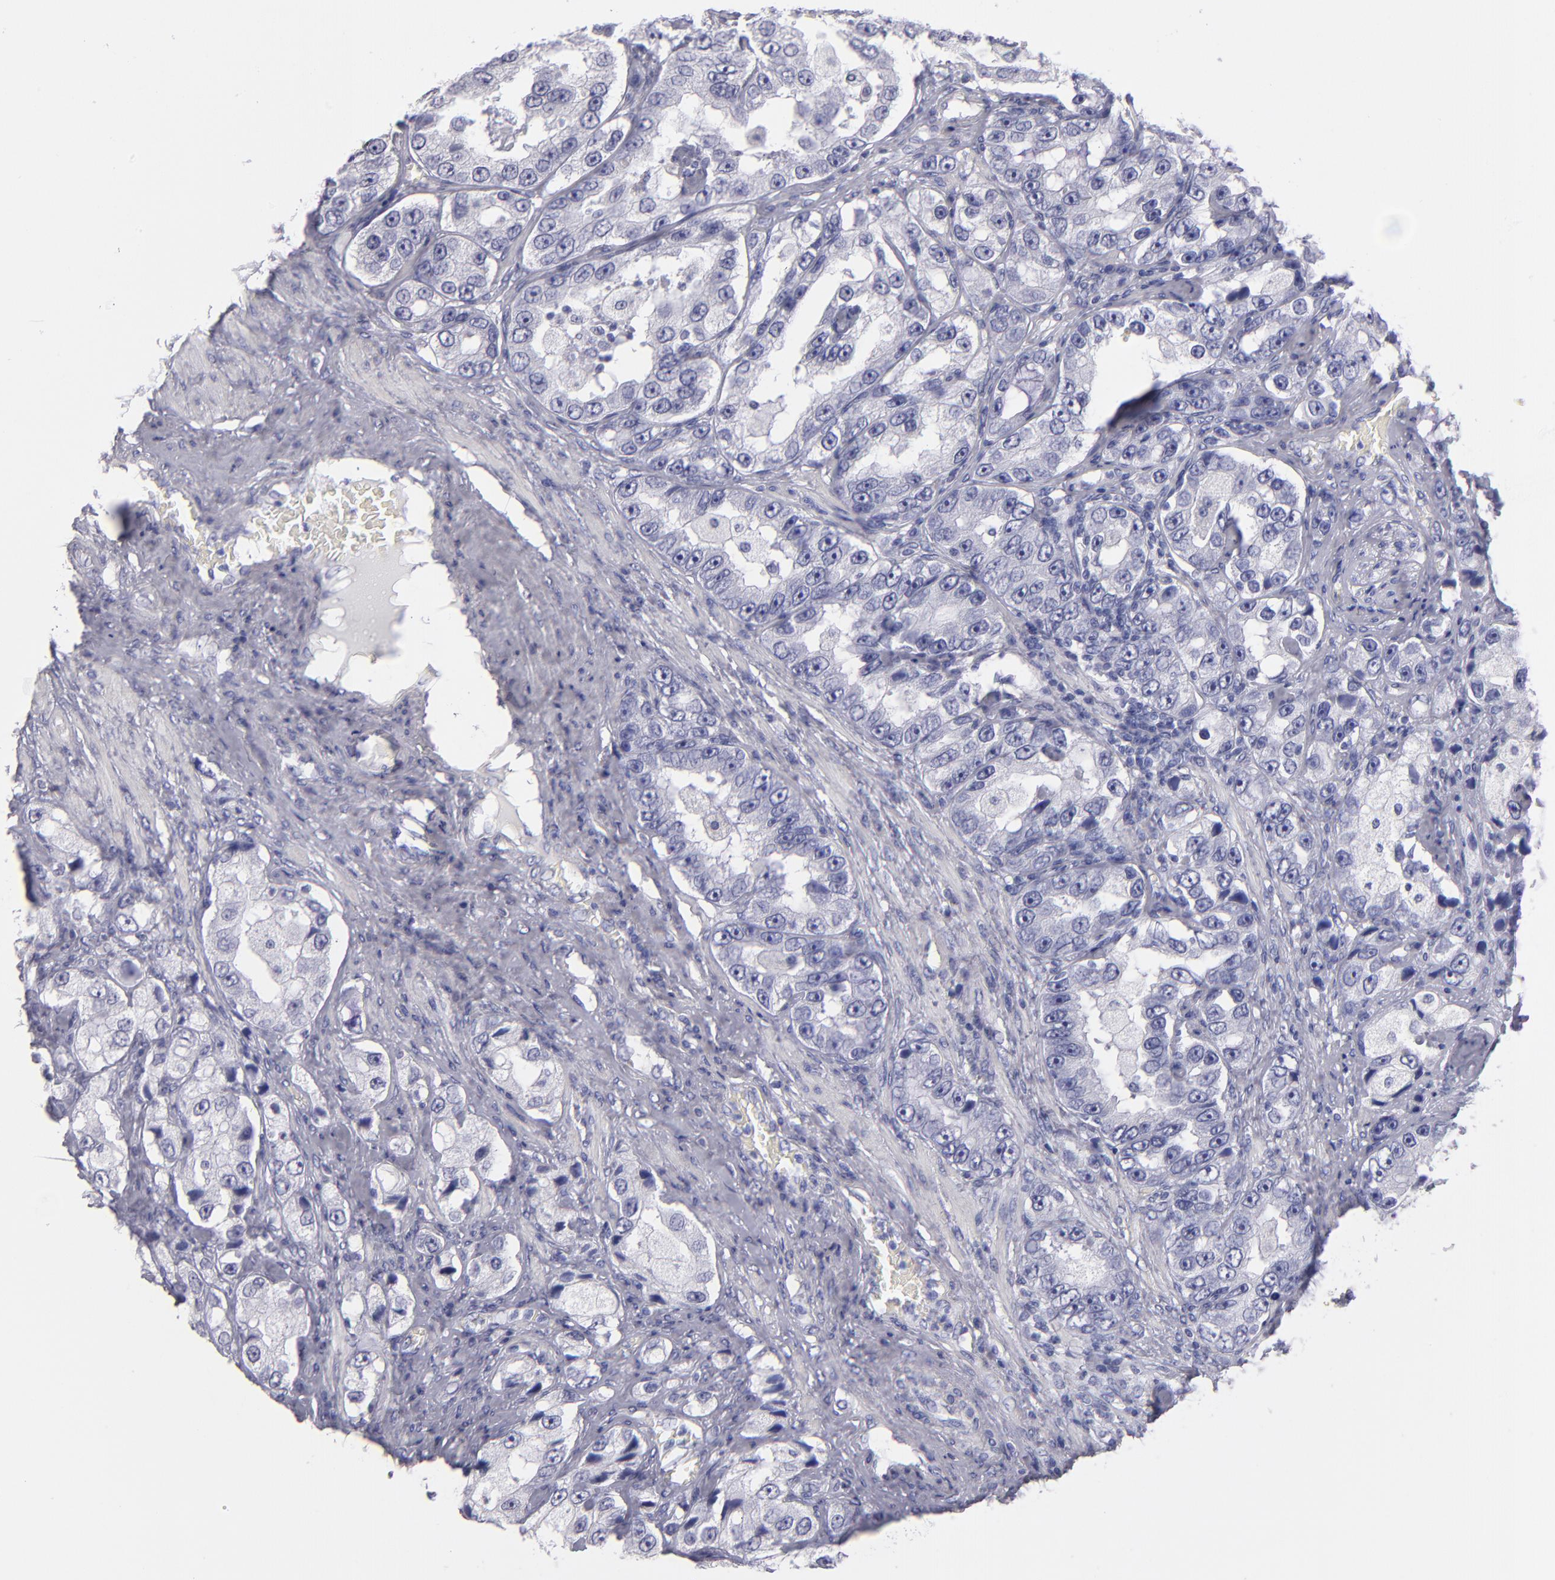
{"staining": {"intensity": "negative", "quantity": "none", "location": "none"}, "tissue": "prostate cancer", "cell_type": "Tumor cells", "image_type": "cancer", "snomed": [{"axis": "morphology", "description": "Adenocarcinoma, High grade"}, {"axis": "topography", "description": "Prostate"}], "caption": "There is no significant positivity in tumor cells of prostate cancer (high-grade adenocarcinoma).", "gene": "MB", "patient": {"sex": "male", "age": 63}}